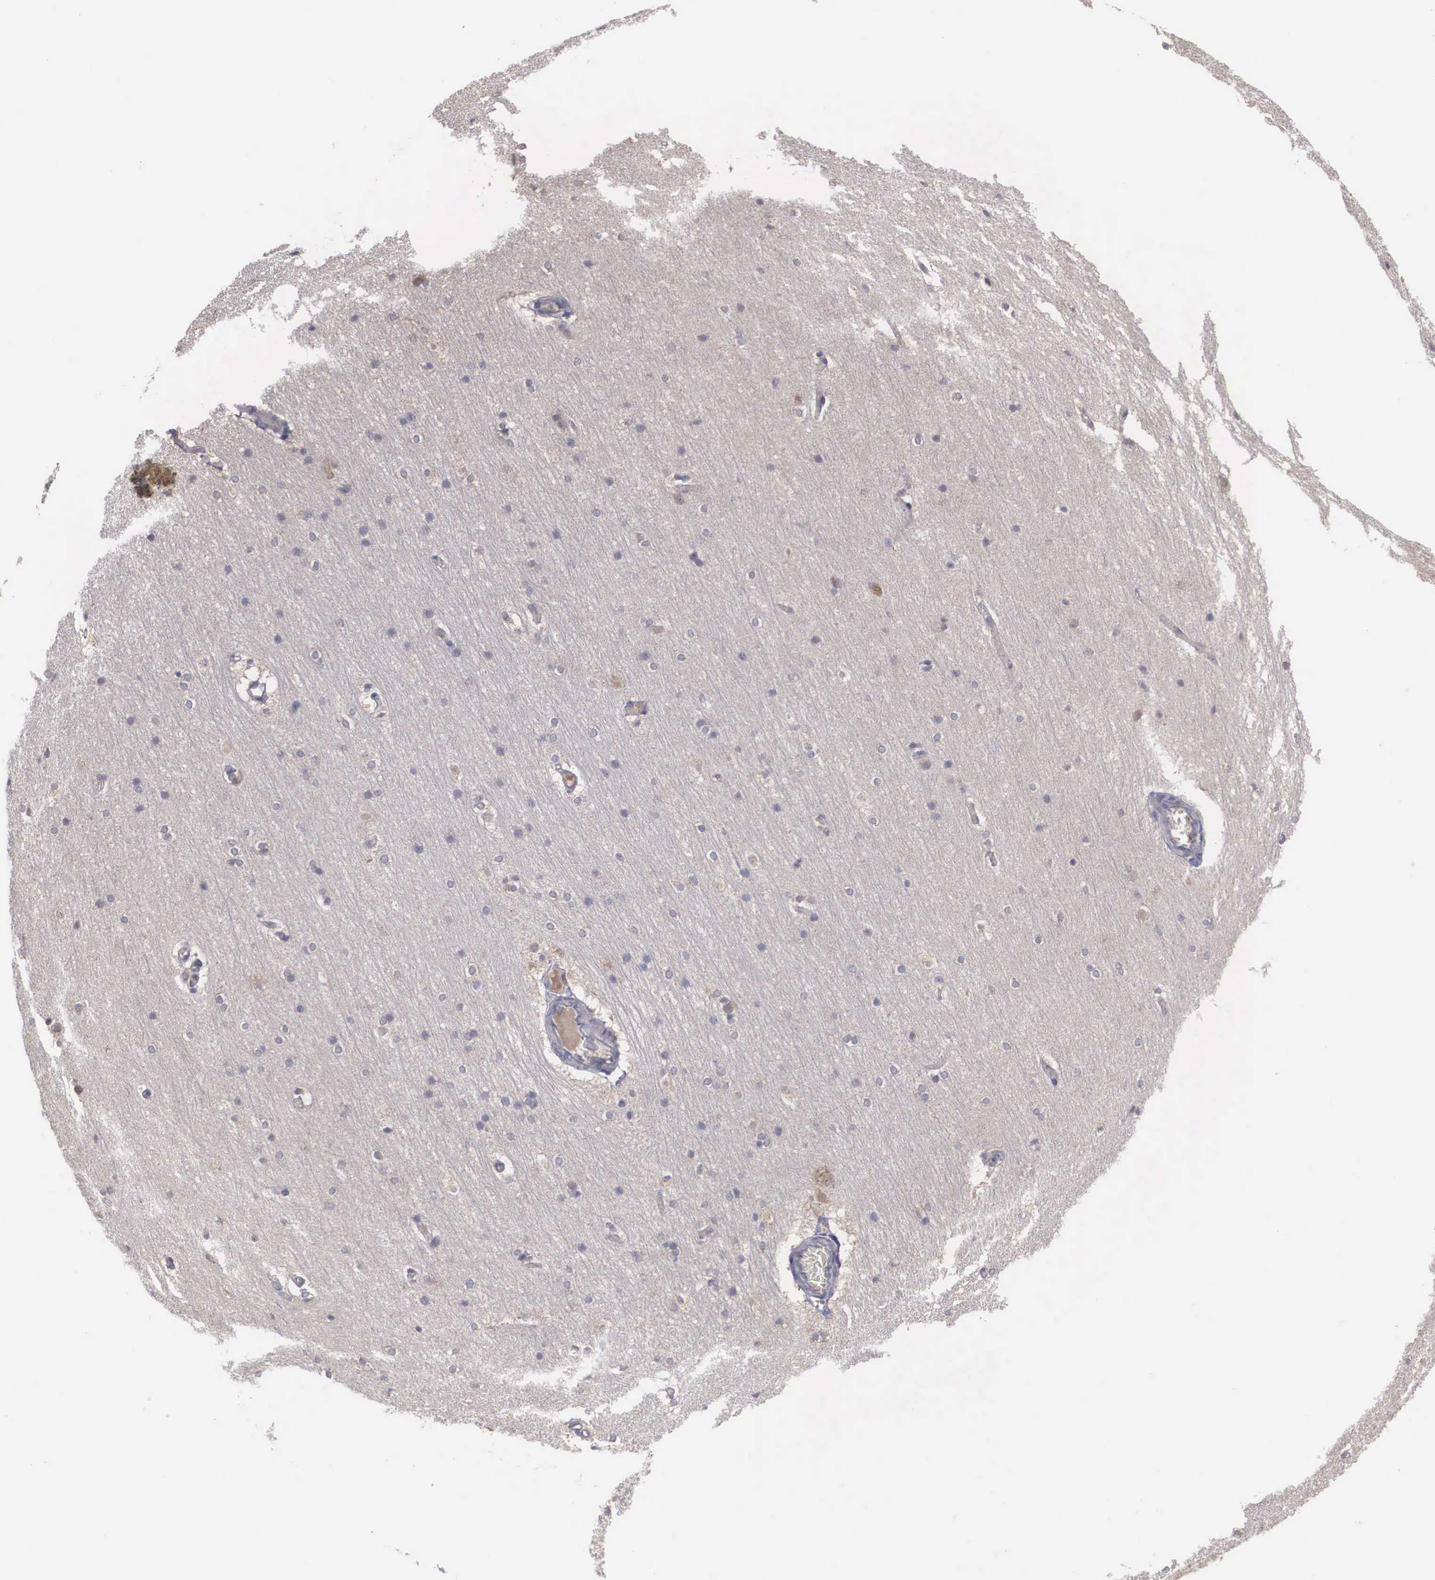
{"staining": {"intensity": "negative", "quantity": "none", "location": "none"}, "tissue": "cerebral cortex", "cell_type": "Endothelial cells", "image_type": "normal", "snomed": [{"axis": "morphology", "description": "Normal tissue, NOS"}, {"axis": "topography", "description": "Cerebral cortex"}, {"axis": "topography", "description": "Hippocampus"}], "caption": "High magnification brightfield microscopy of benign cerebral cortex stained with DAB (3,3'-diaminobenzidine) (brown) and counterstained with hematoxylin (blue): endothelial cells show no significant expression. (Immunohistochemistry (ihc), brightfield microscopy, high magnification).", "gene": "AMN", "patient": {"sex": "female", "age": 19}}